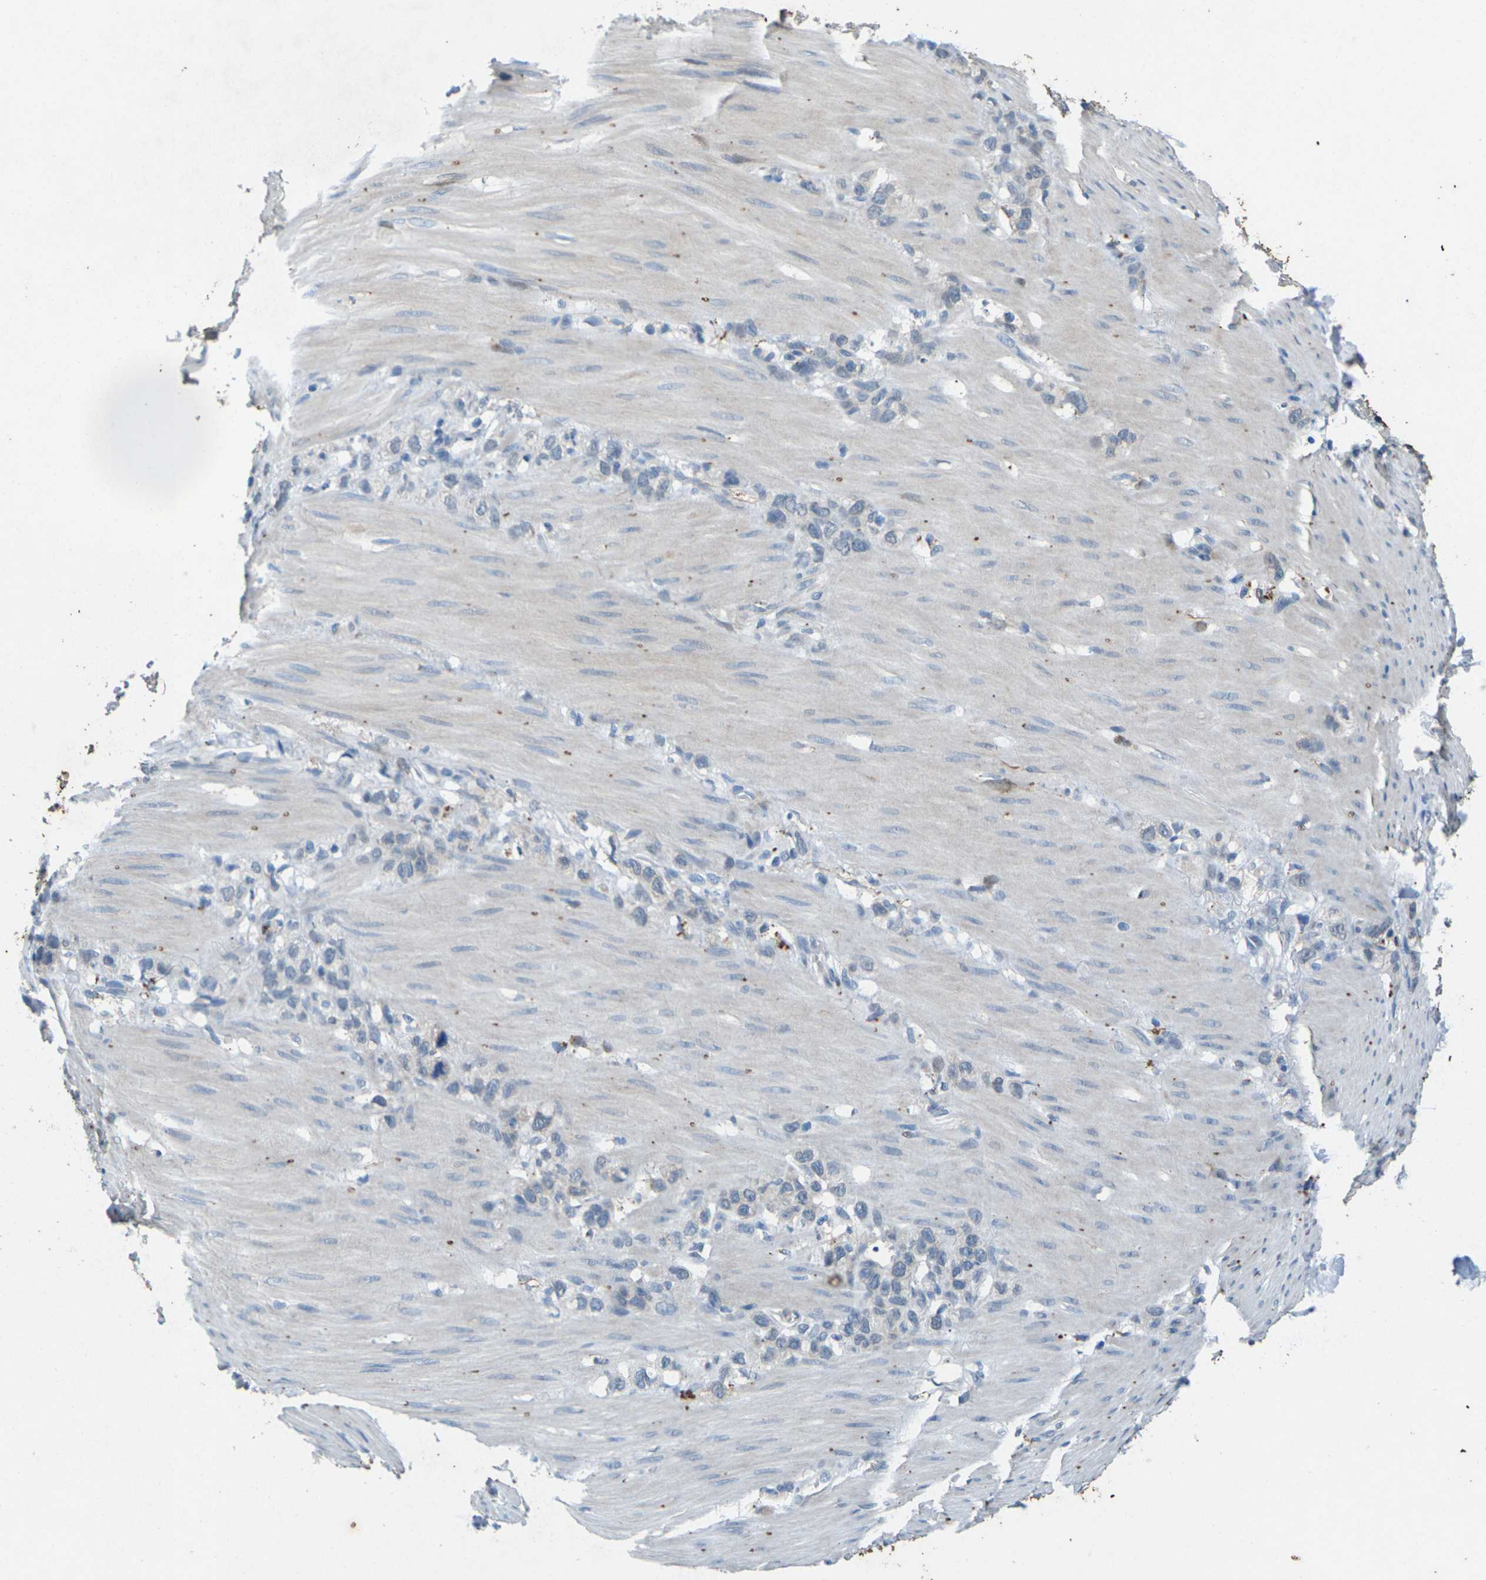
{"staining": {"intensity": "negative", "quantity": "none", "location": "none"}, "tissue": "stomach cancer", "cell_type": "Tumor cells", "image_type": "cancer", "snomed": [{"axis": "morphology", "description": "Normal tissue, NOS"}, {"axis": "morphology", "description": "Adenocarcinoma, NOS"}, {"axis": "morphology", "description": "Adenocarcinoma, High grade"}, {"axis": "topography", "description": "Stomach, upper"}, {"axis": "topography", "description": "Stomach"}], "caption": "Histopathology image shows no significant protein positivity in tumor cells of stomach high-grade adenocarcinoma. (Immunohistochemistry, brightfield microscopy, high magnification).", "gene": "SIGLEC14", "patient": {"sex": "female", "age": 65}}